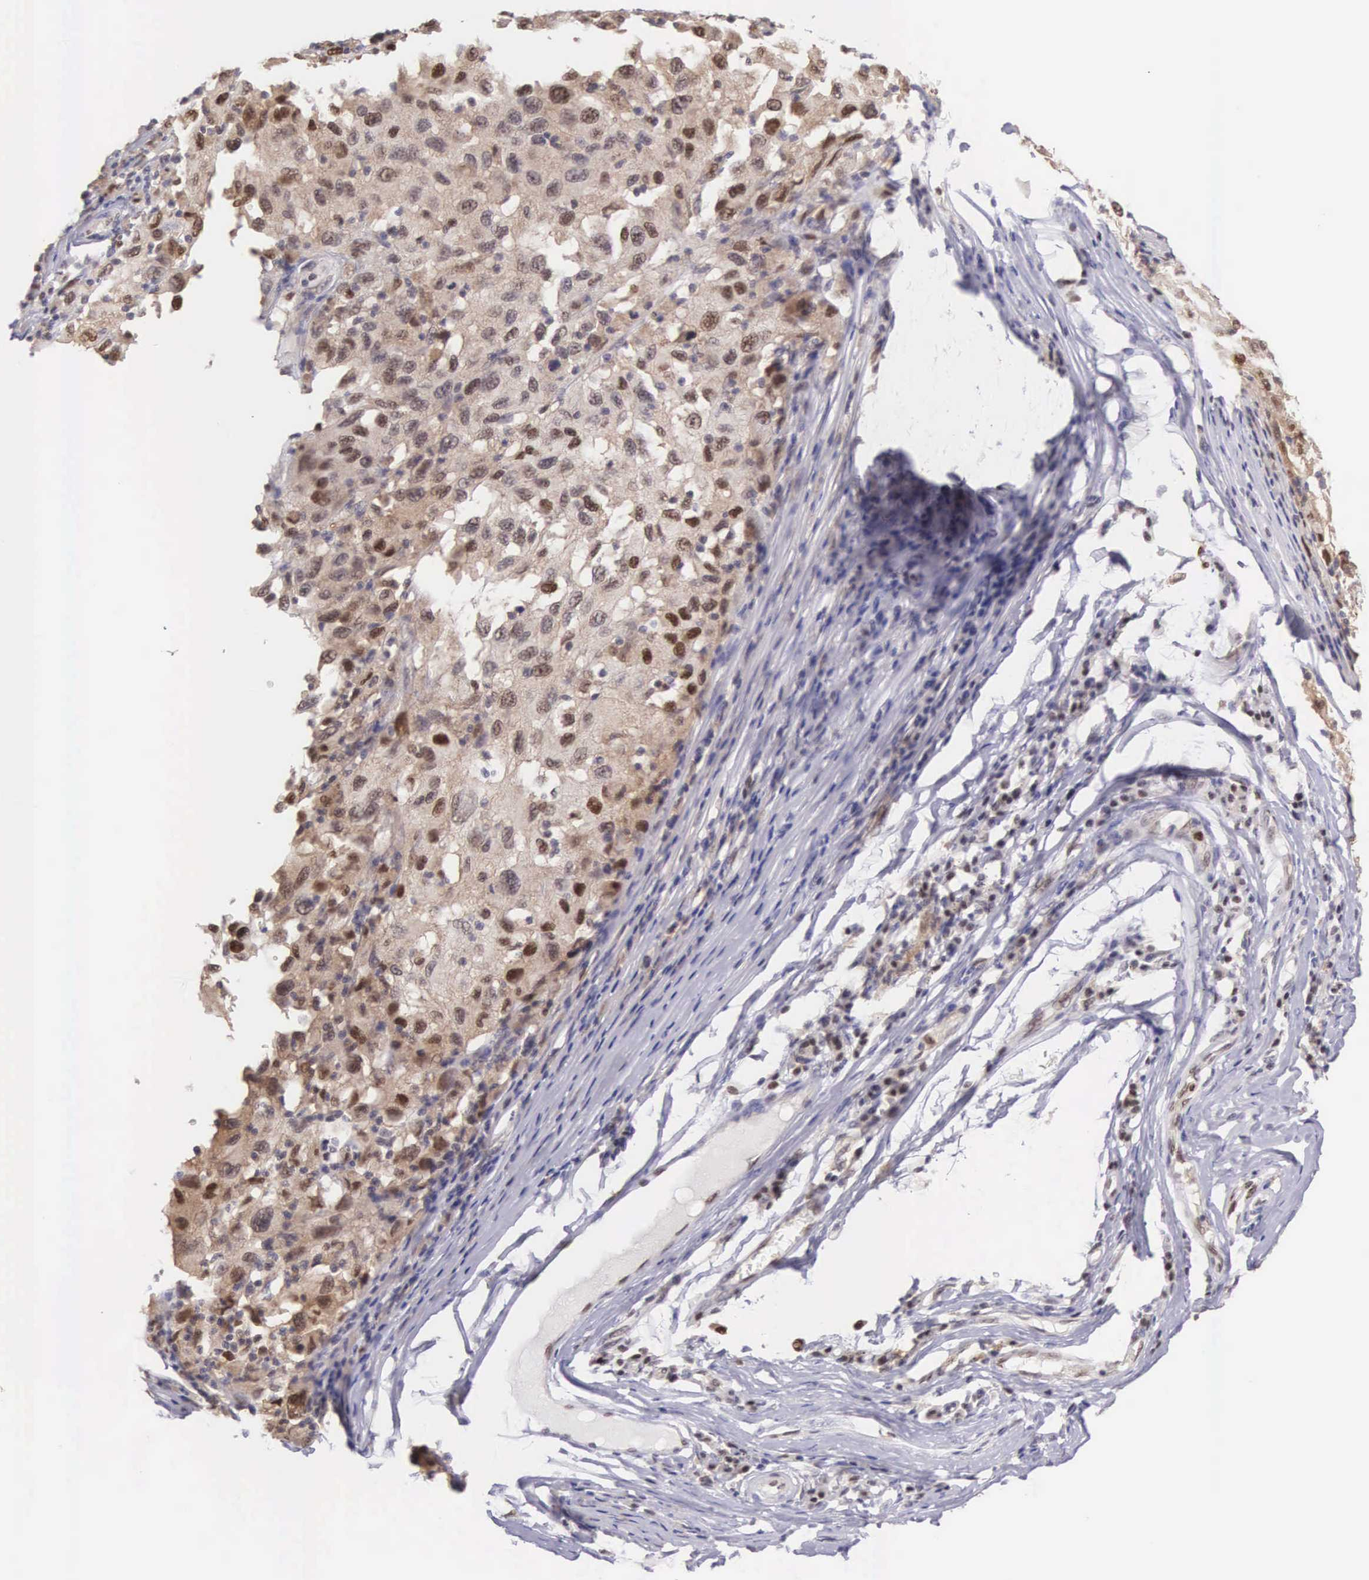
{"staining": {"intensity": "moderate", "quantity": "25%-75%", "location": "cytoplasmic/membranous,nuclear"}, "tissue": "melanoma", "cell_type": "Tumor cells", "image_type": "cancer", "snomed": [{"axis": "morphology", "description": "Malignant melanoma, NOS"}, {"axis": "topography", "description": "Skin"}], "caption": "Brown immunohistochemical staining in malignant melanoma reveals moderate cytoplasmic/membranous and nuclear expression in approximately 25%-75% of tumor cells.", "gene": "GRK3", "patient": {"sex": "female", "age": 77}}